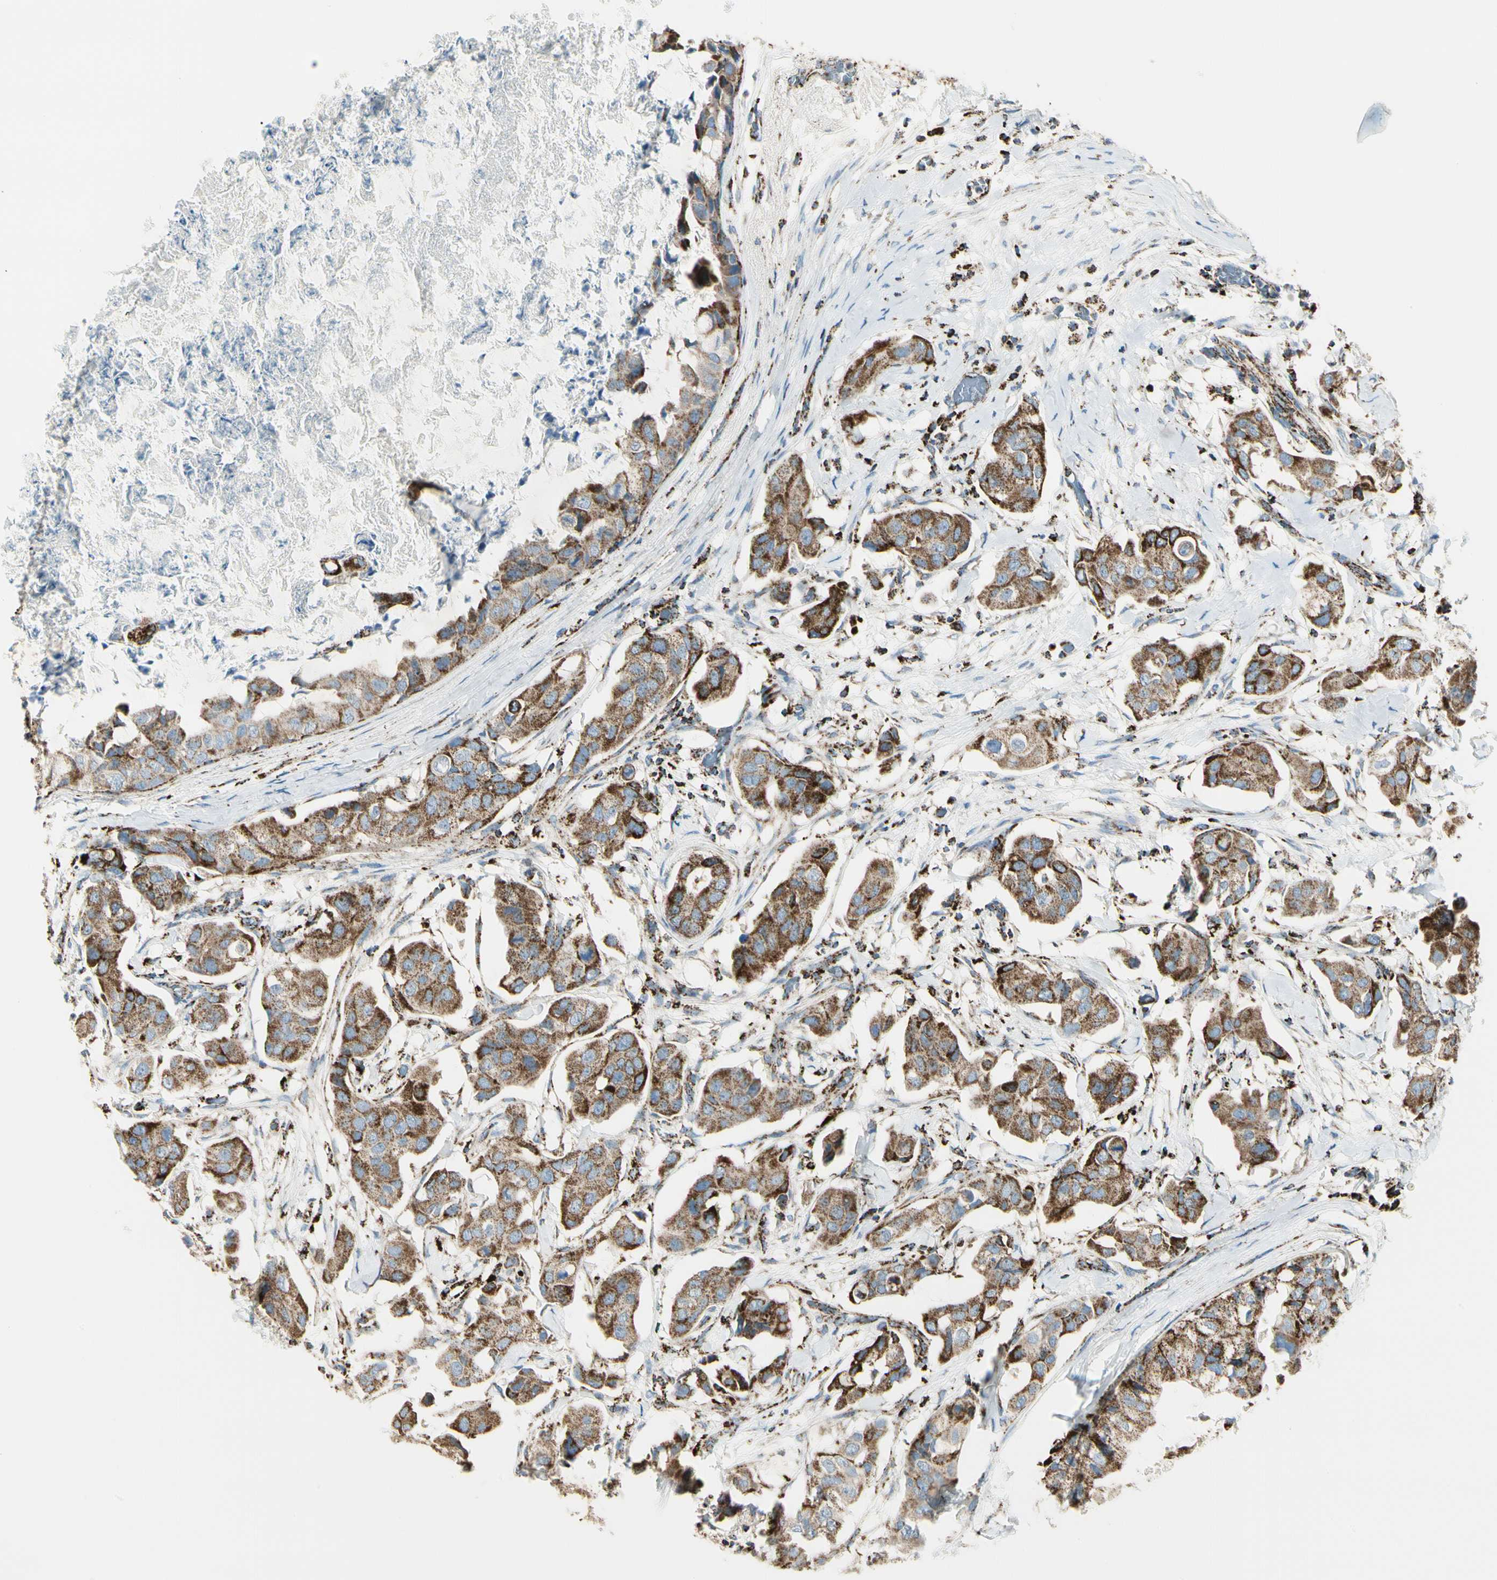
{"staining": {"intensity": "strong", "quantity": ">75%", "location": "cytoplasmic/membranous"}, "tissue": "breast cancer", "cell_type": "Tumor cells", "image_type": "cancer", "snomed": [{"axis": "morphology", "description": "Duct carcinoma"}, {"axis": "topography", "description": "Breast"}], "caption": "Immunohistochemical staining of human breast cancer demonstrates strong cytoplasmic/membranous protein positivity in about >75% of tumor cells. Nuclei are stained in blue.", "gene": "ME2", "patient": {"sex": "female", "age": 40}}